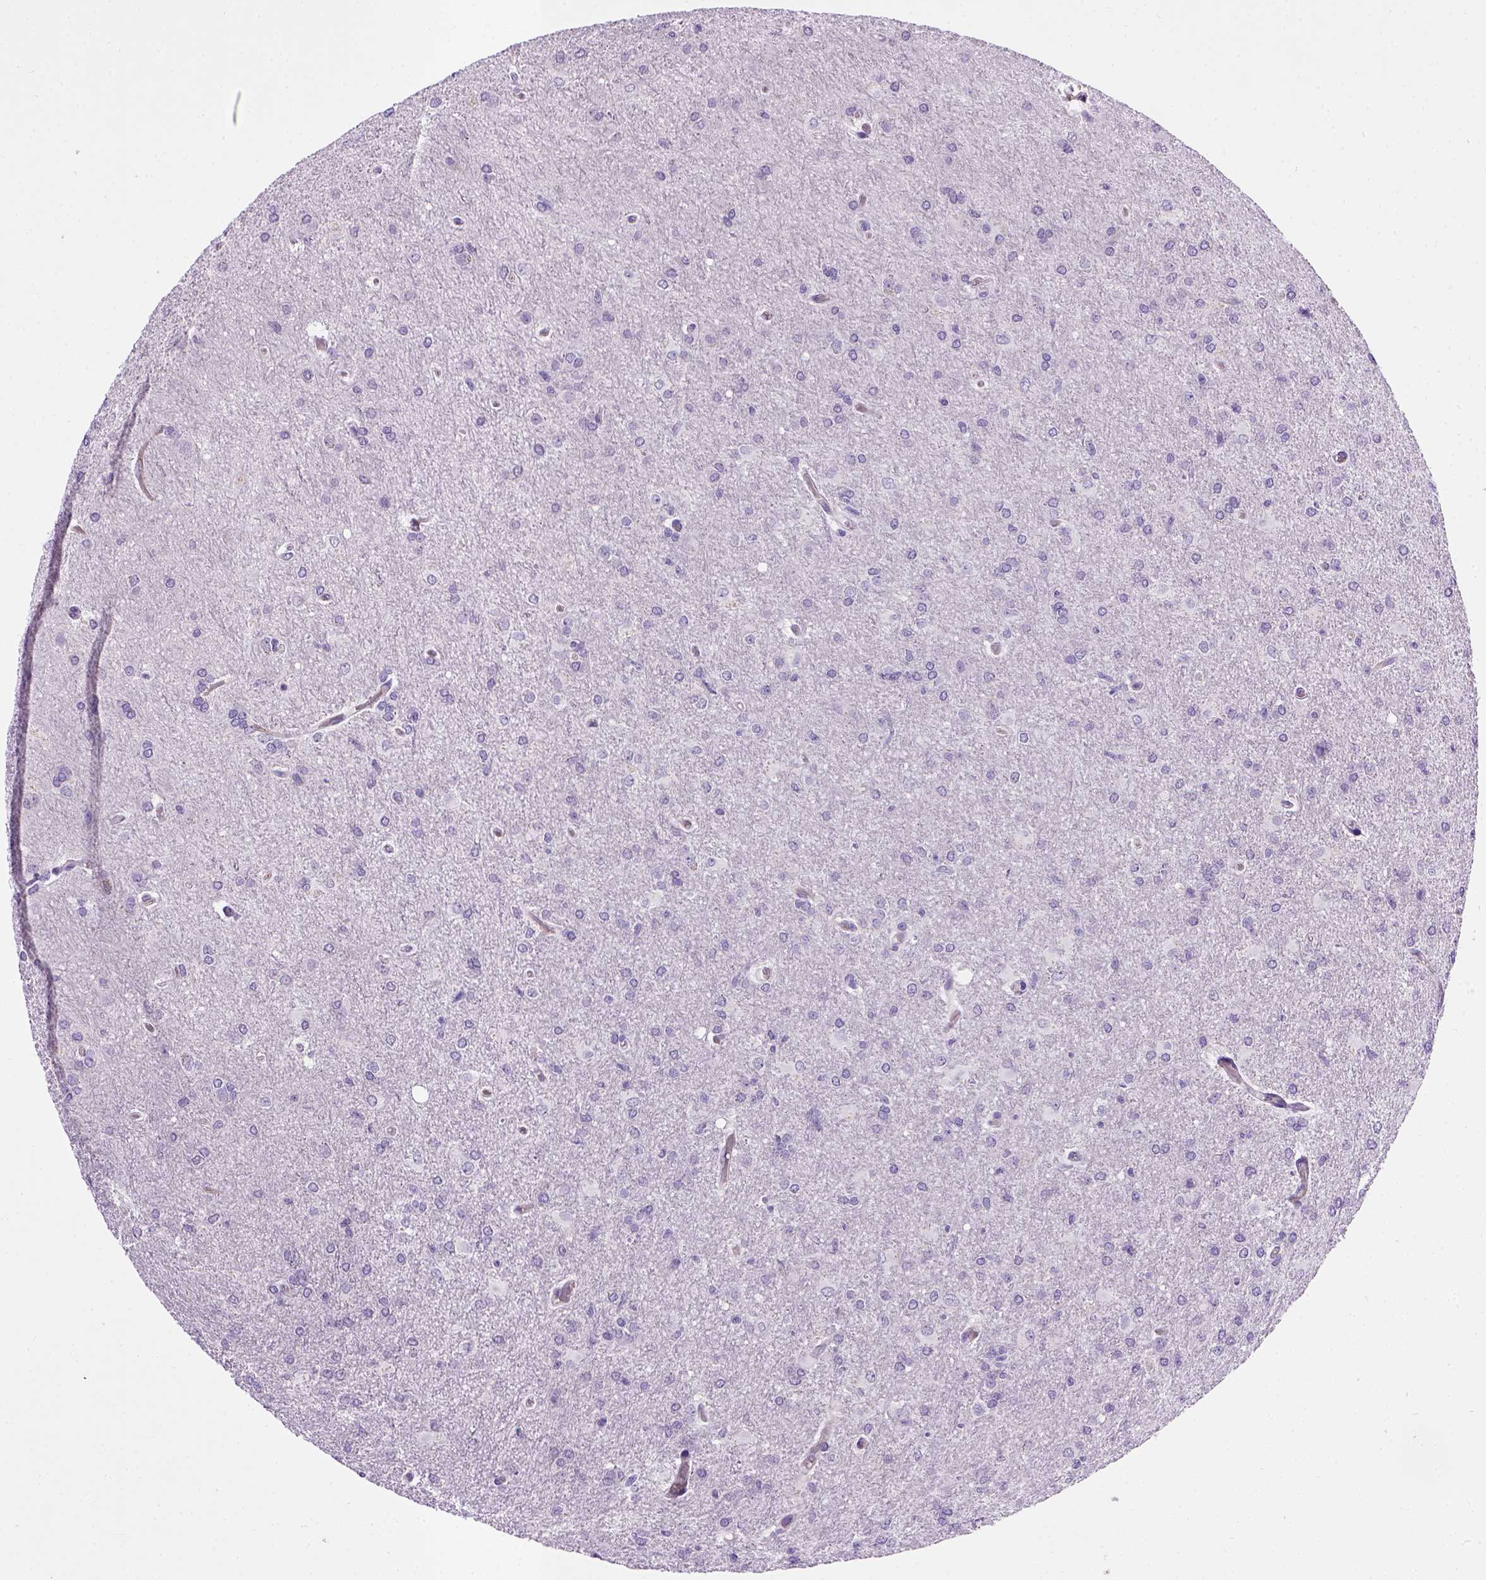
{"staining": {"intensity": "negative", "quantity": "none", "location": "none"}, "tissue": "glioma", "cell_type": "Tumor cells", "image_type": "cancer", "snomed": [{"axis": "morphology", "description": "Glioma, malignant, High grade"}, {"axis": "topography", "description": "Brain"}], "caption": "Tumor cells are negative for brown protein staining in glioma.", "gene": "ENG", "patient": {"sex": "male", "age": 68}}